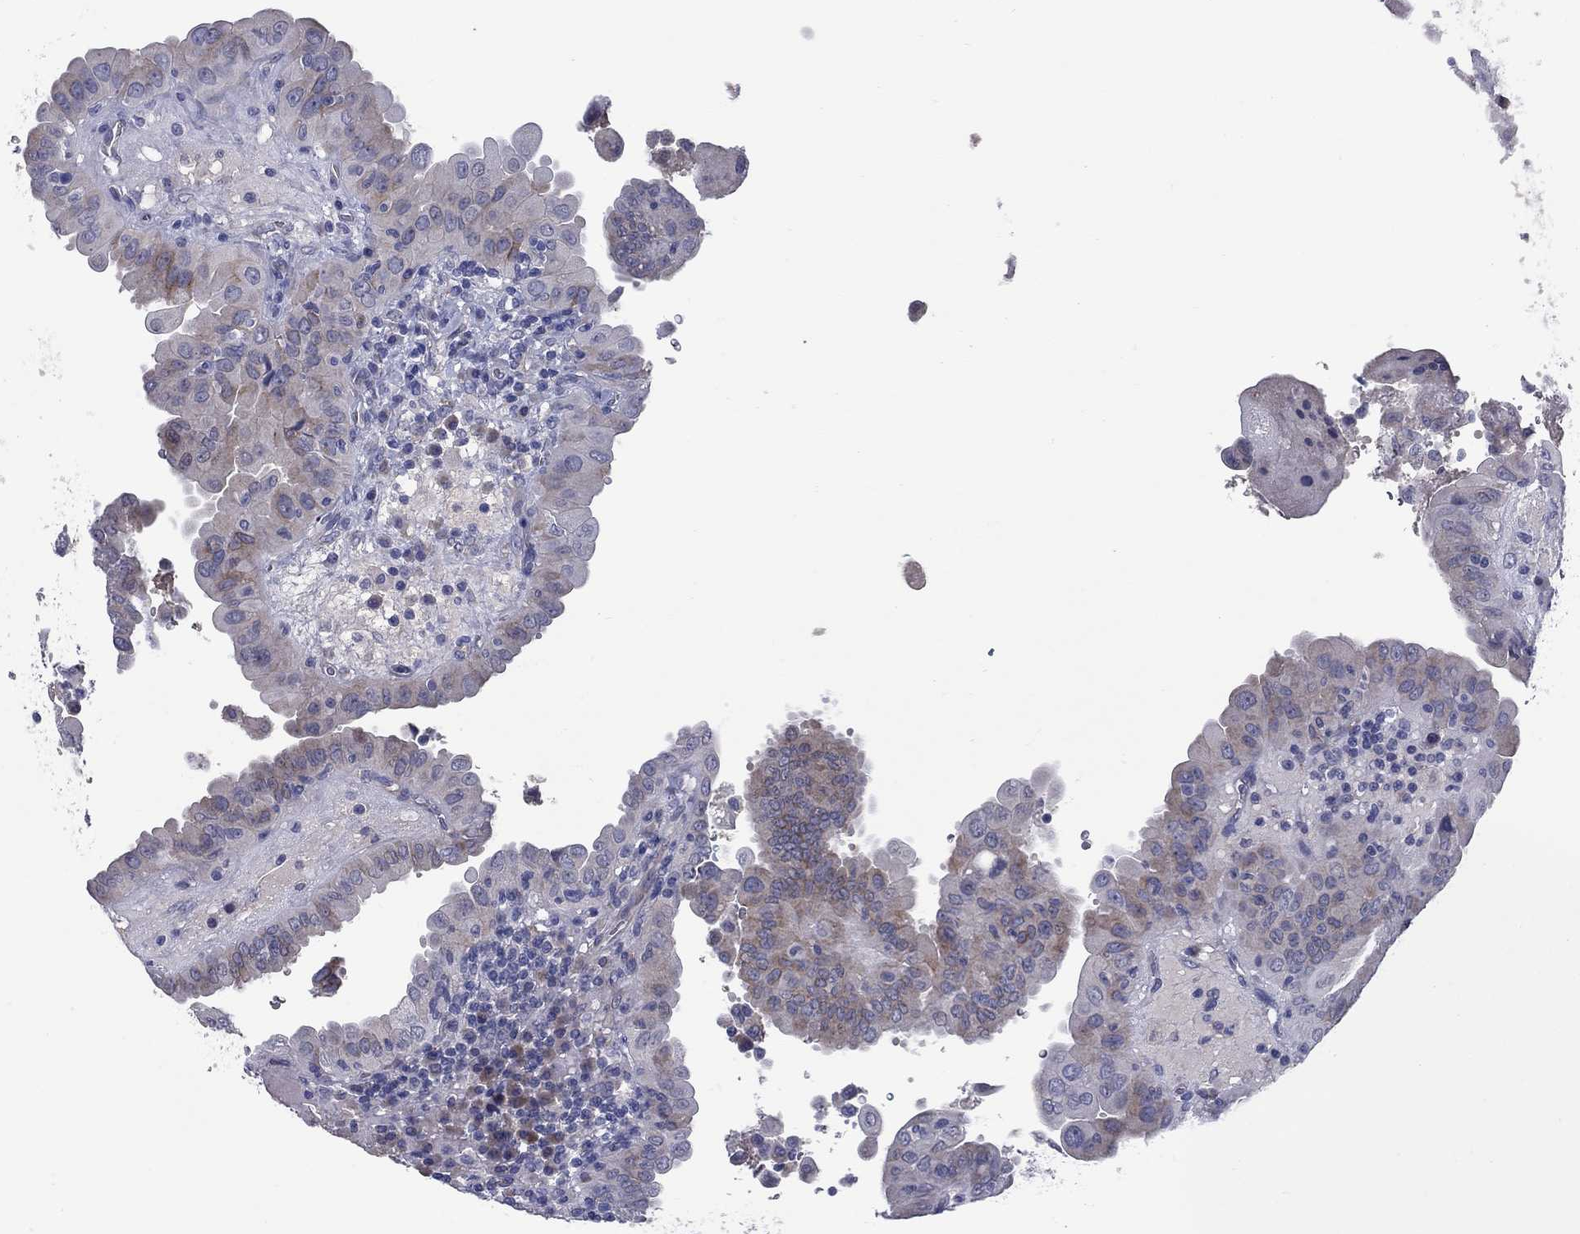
{"staining": {"intensity": "moderate", "quantity": "<25%", "location": "cytoplasmic/membranous"}, "tissue": "thyroid cancer", "cell_type": "Tumor cells", "image_type": "cancer", "snomed": [{"axis": "morphology", "description": "Papillary adenocarcinoma, NOS"}, {"axis": "topography", "description": "Thyroid gland"}], "caption": "IHC of human thyroid cancer (papillary adenocarcinoma) displays low levels of moderate cytoplasmic/membranous staining in approximately <25% of tumor cells.", "gene": "UNC119B", "patient": {"sex": "female", "age": 37}}